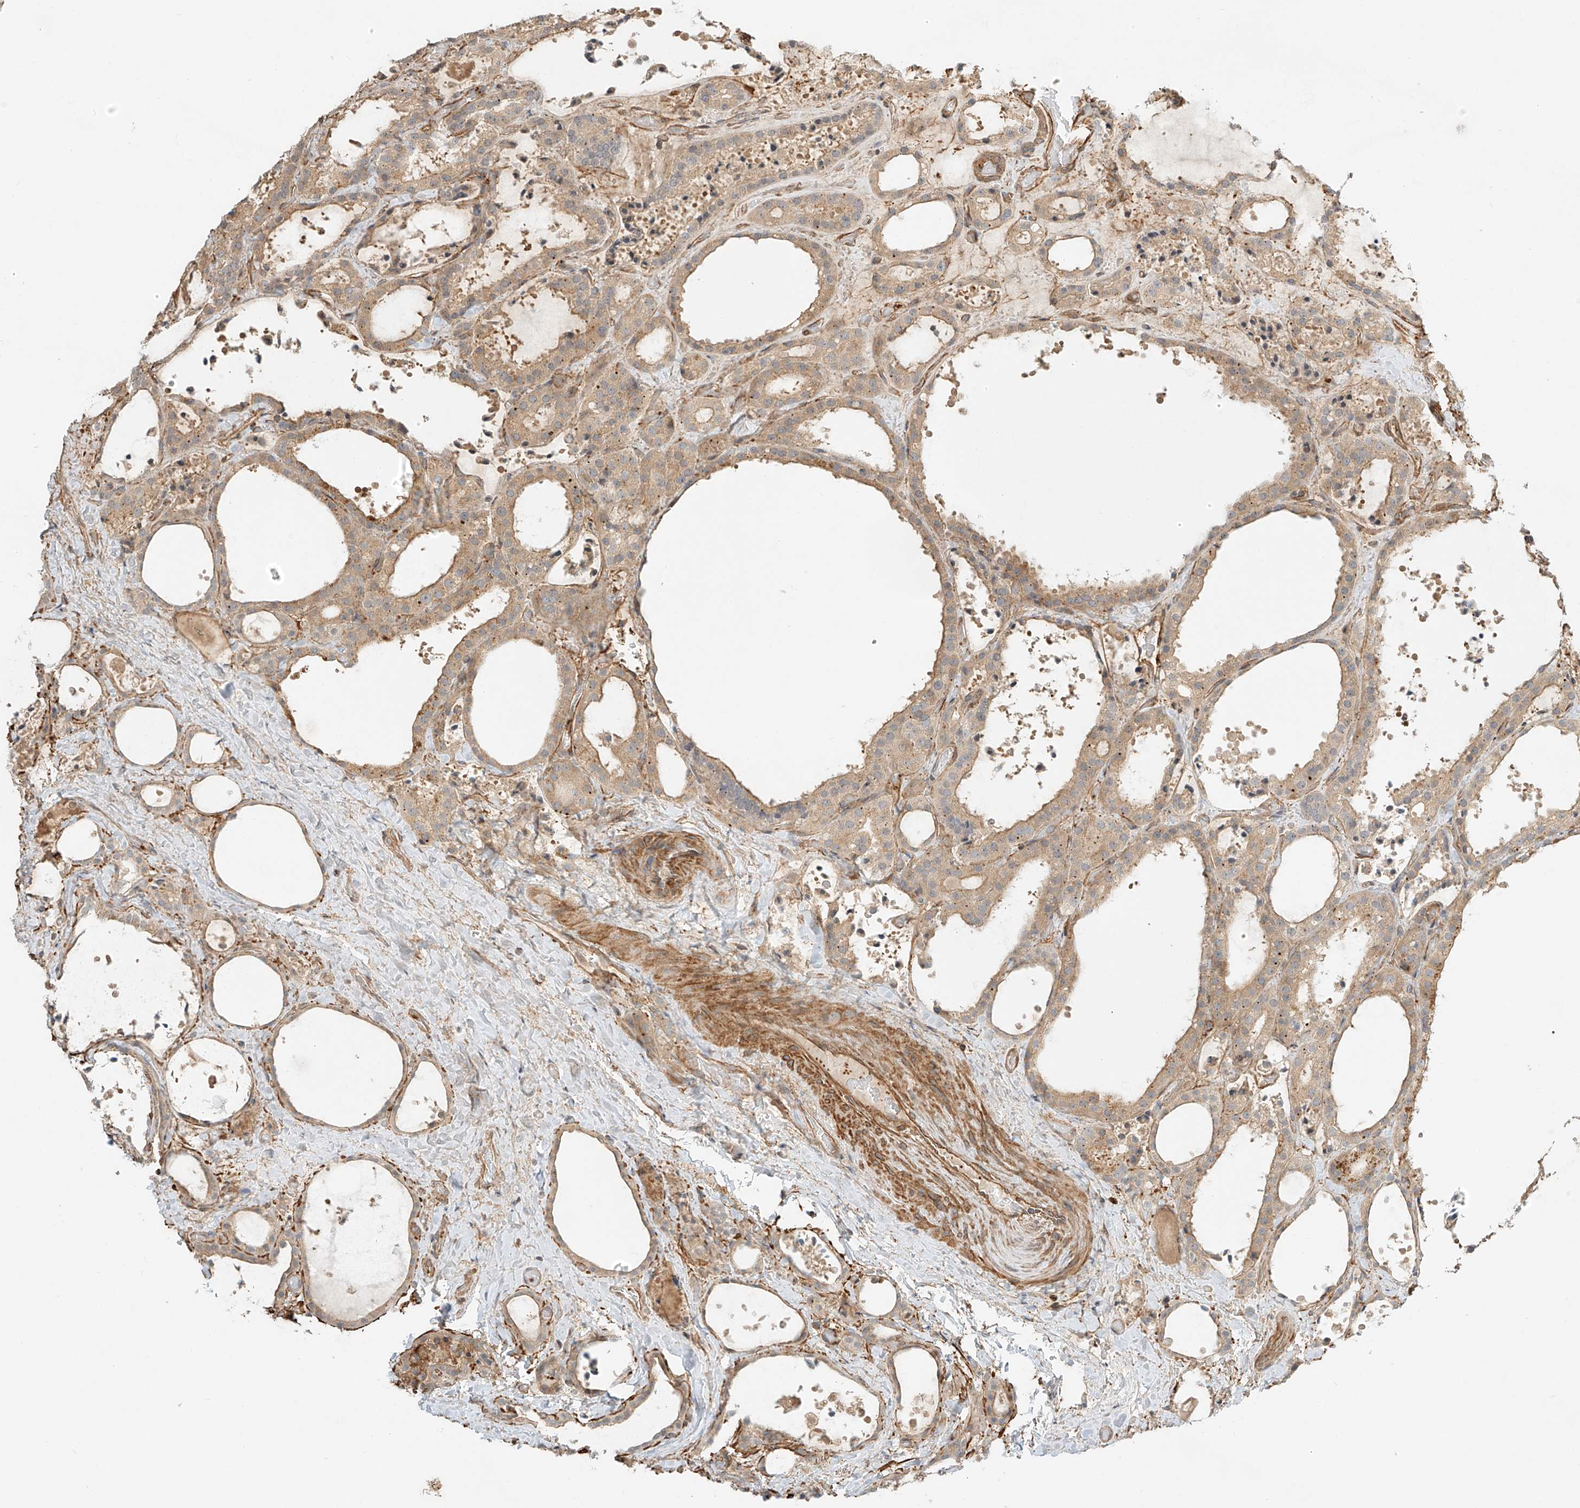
{"staining": {"intensity": "weak", "quantity": ">75%", "location": "cytoplasmic/membranous"}, "tissue": "thyroid cancer", "cell_type": "Tumor cells", "image_type": "cancer", "snomed": [{"axis": "morphology", "description": "Papillary adenocarcinoma, NOS"}, {"axis": "topography", "description": "Thyroid gland"}], "caption": "Protein expression analysis of human papillary adenocarcinoma (thyroid) reveals weak cytoplasmic/membranous staining in about >75% of tumor cells. (DAB (3,3'-diaminobenzidine) = brown stain, brightfield microscopy at high magnification).", "gene": "CSMD3", "patient": {"sex": "male", "age": 77}}